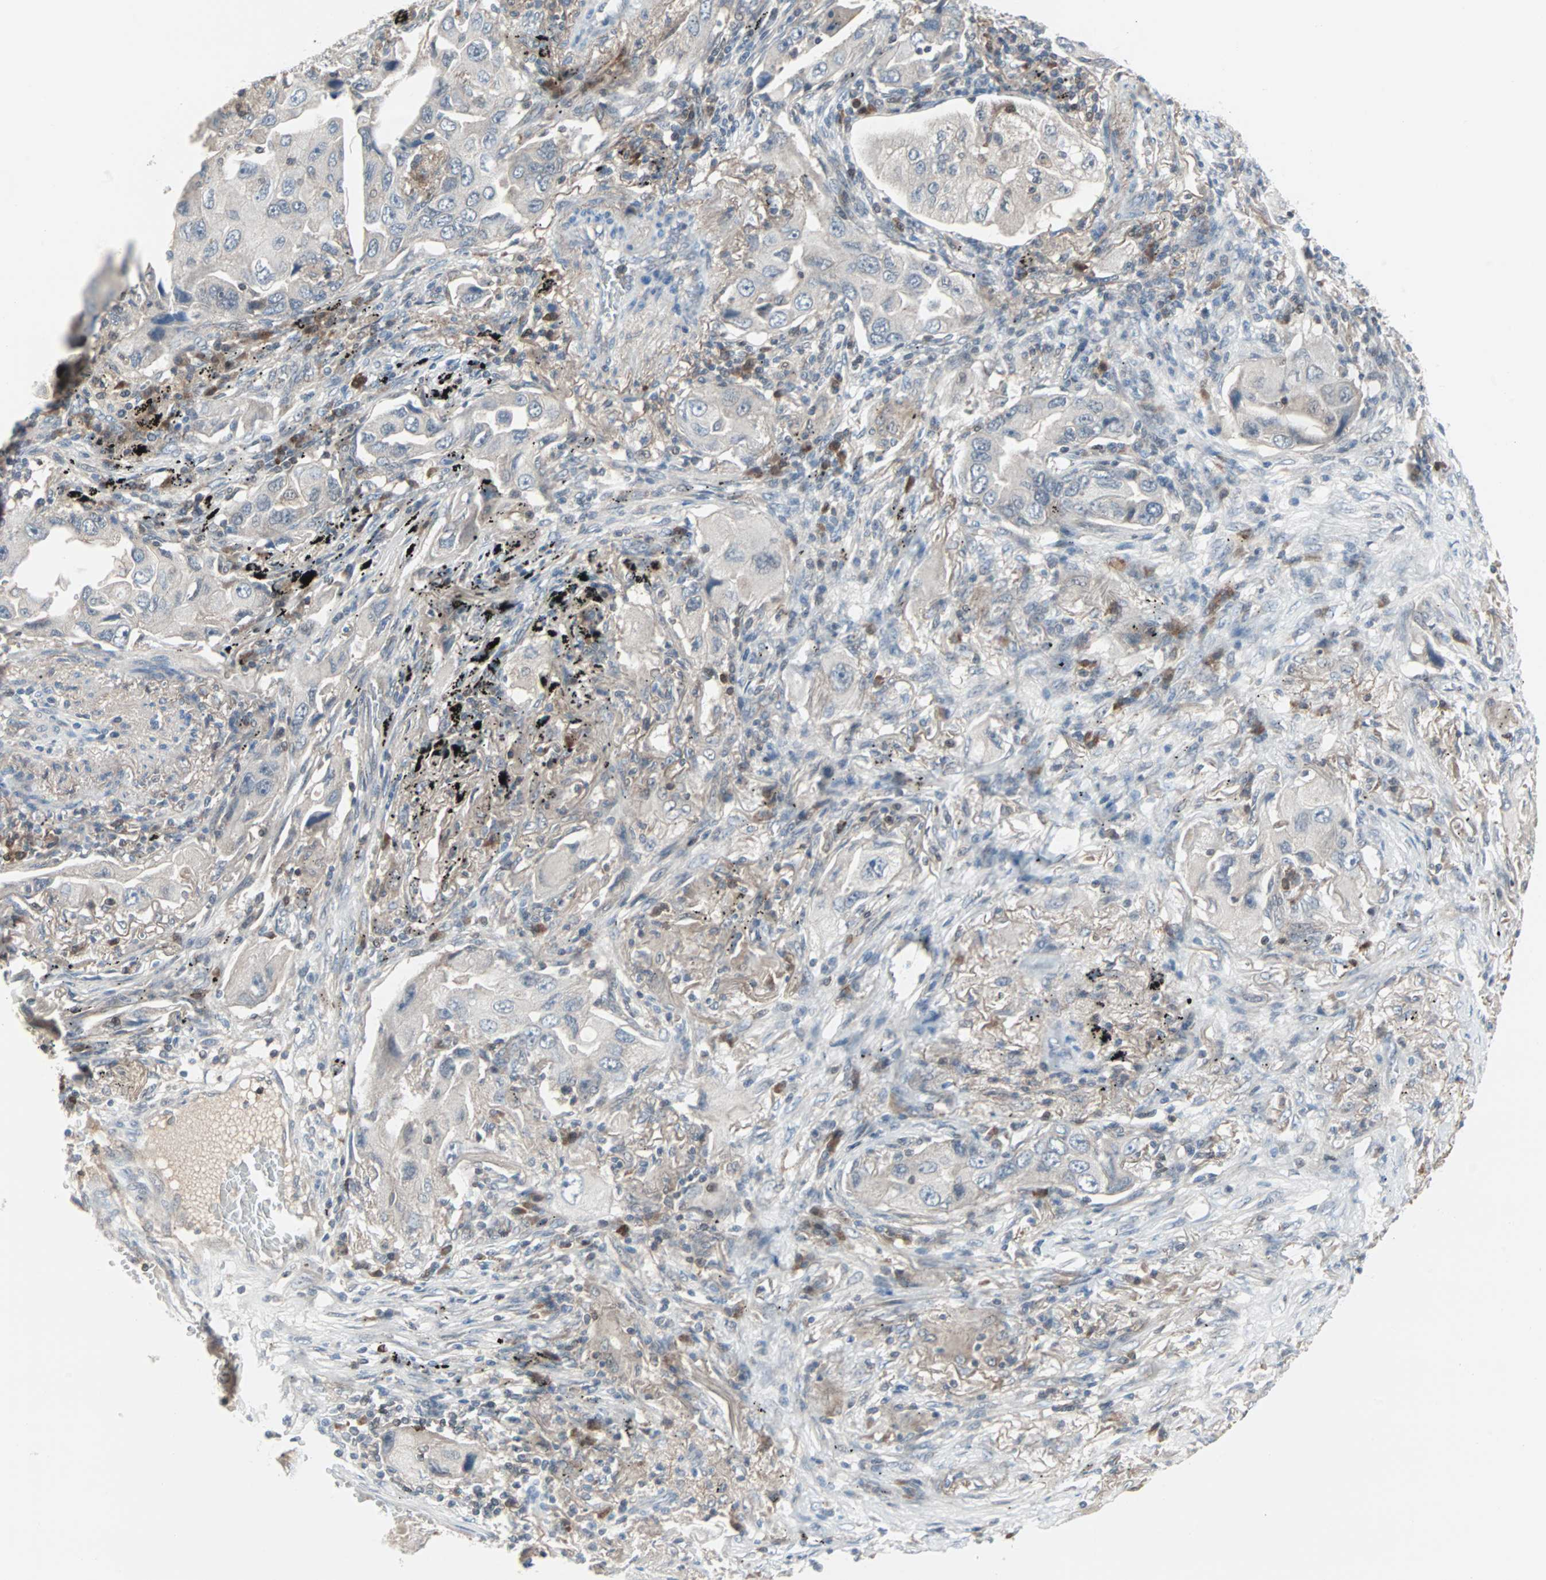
{"staining": {"intensity": "negative", "quantity": "none", "location": "none"}, "tissue": "lung cancer", "cell_type": "Tumor cells", "image_type": "cancer", "snomed": [{"axis": "morphology", "description": "Adenocarcinoma, NOS"}, {"axis": "topography", "description": "Lung"}], "caption": "Immunohistochemical staining of human lung adenocarcinoma demonstrates no significant staining in tumor cells. The staining was performed using DAB to visualize the protein expression in brown, while the nuclei were stained in blue with hematoxylin (Magnification: 20x).", "gene": "CASP3", "patient": {"sex": "female", "age": 65}}